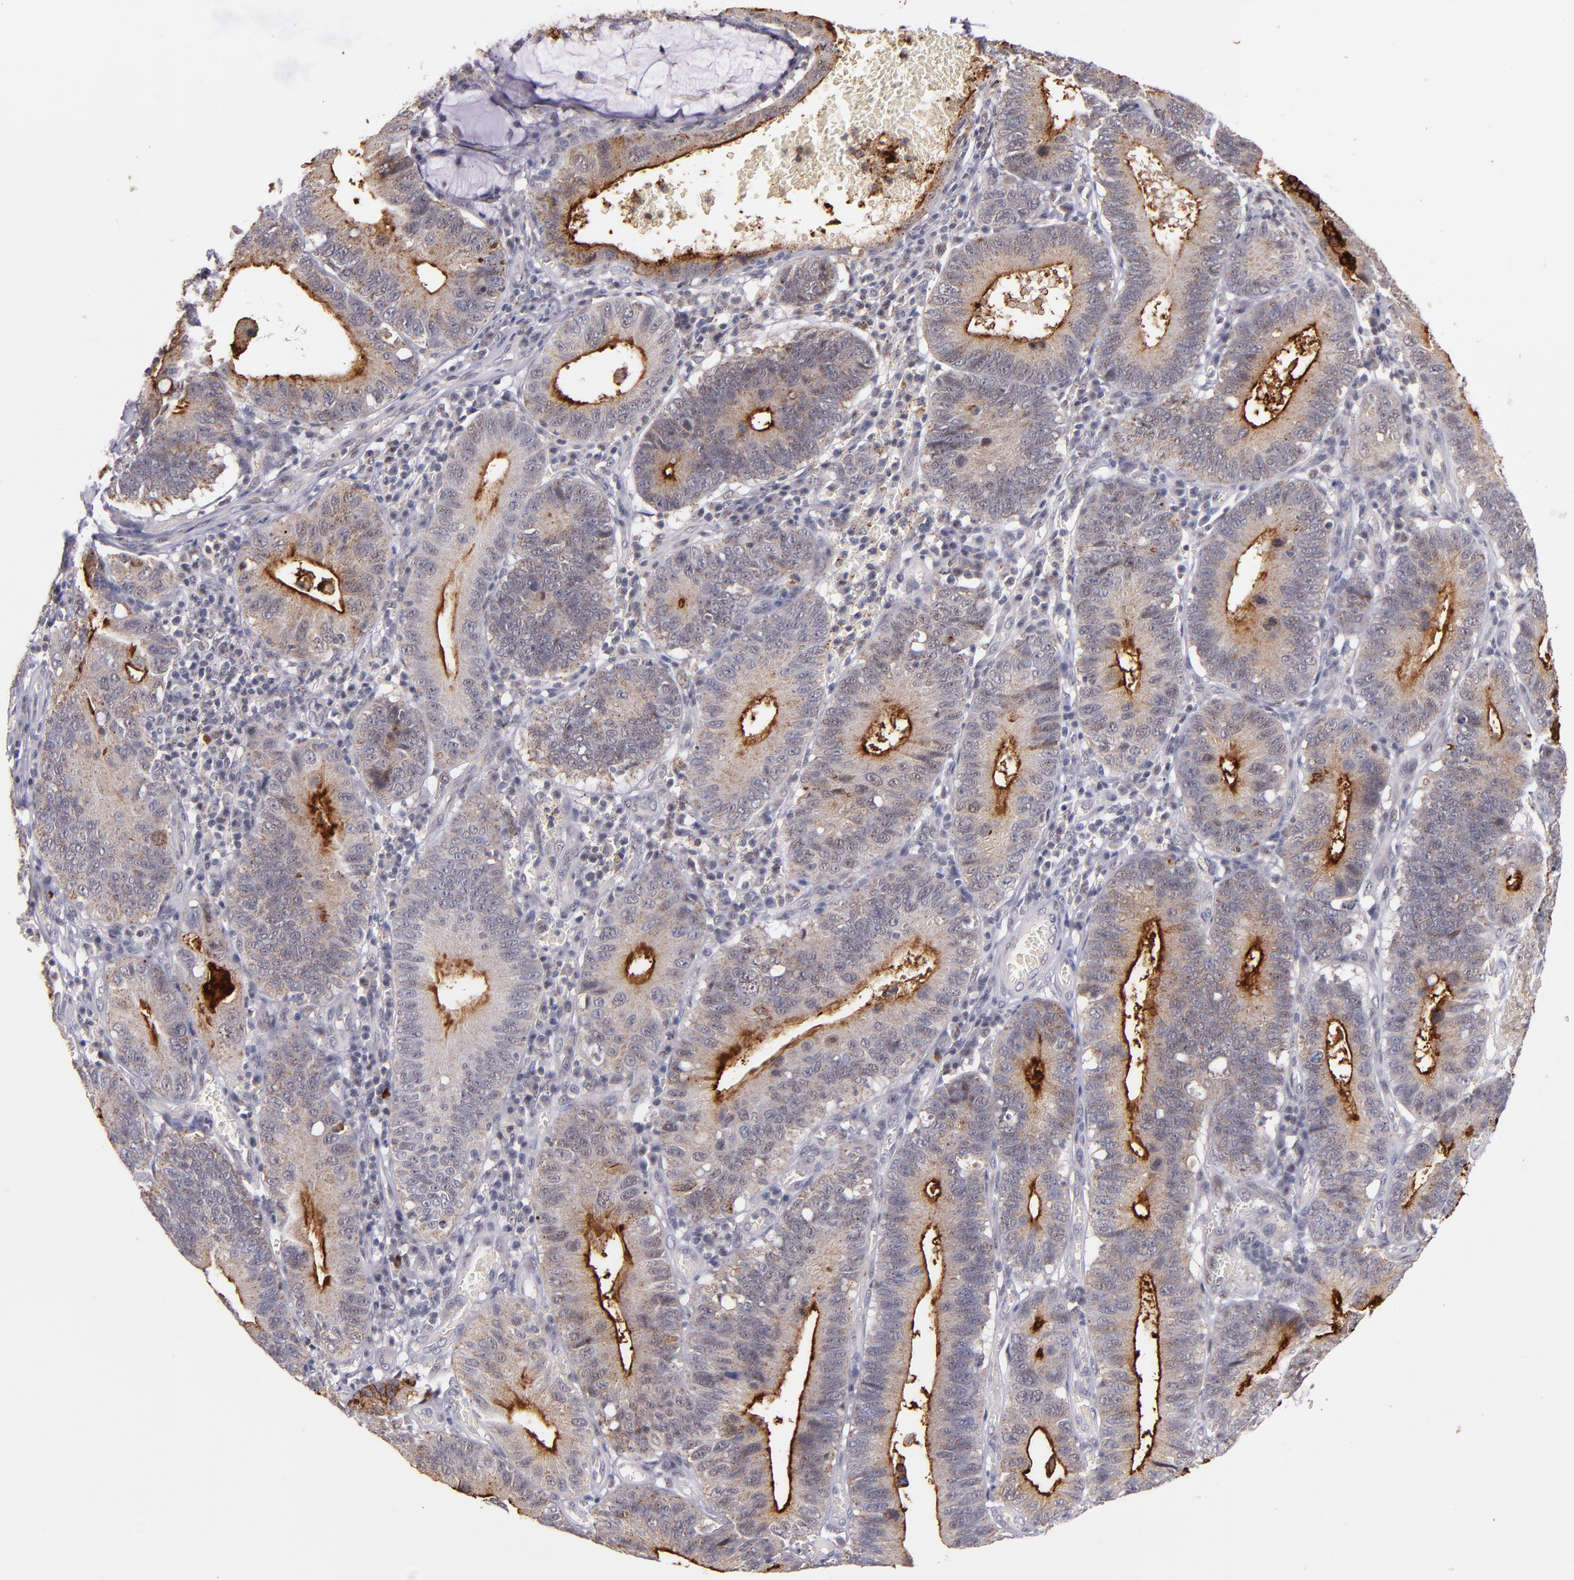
{"staining": {"intensity": "moderate", "quantity": ">75%", "location": "cytoplasmic/membranous"}, "tissue": "stomach cancer", "cell_type": "Tumor cells", "image_type": "cancer", "snomed": [{"axis": "morphology", "description": "Adenocarcinoma, NOS"}, {"axis": "topography", "description": "Stomach"}, {"axis": "topography", "description": "Gastric cardia"}], "caption": "Stomach cancer stained with IHC demonstrates moderate cytoplasmic/membranous expression in about >75% of tumor cells.", "gene": "SYP", "patient": {"sex": "male", "age": 59}}